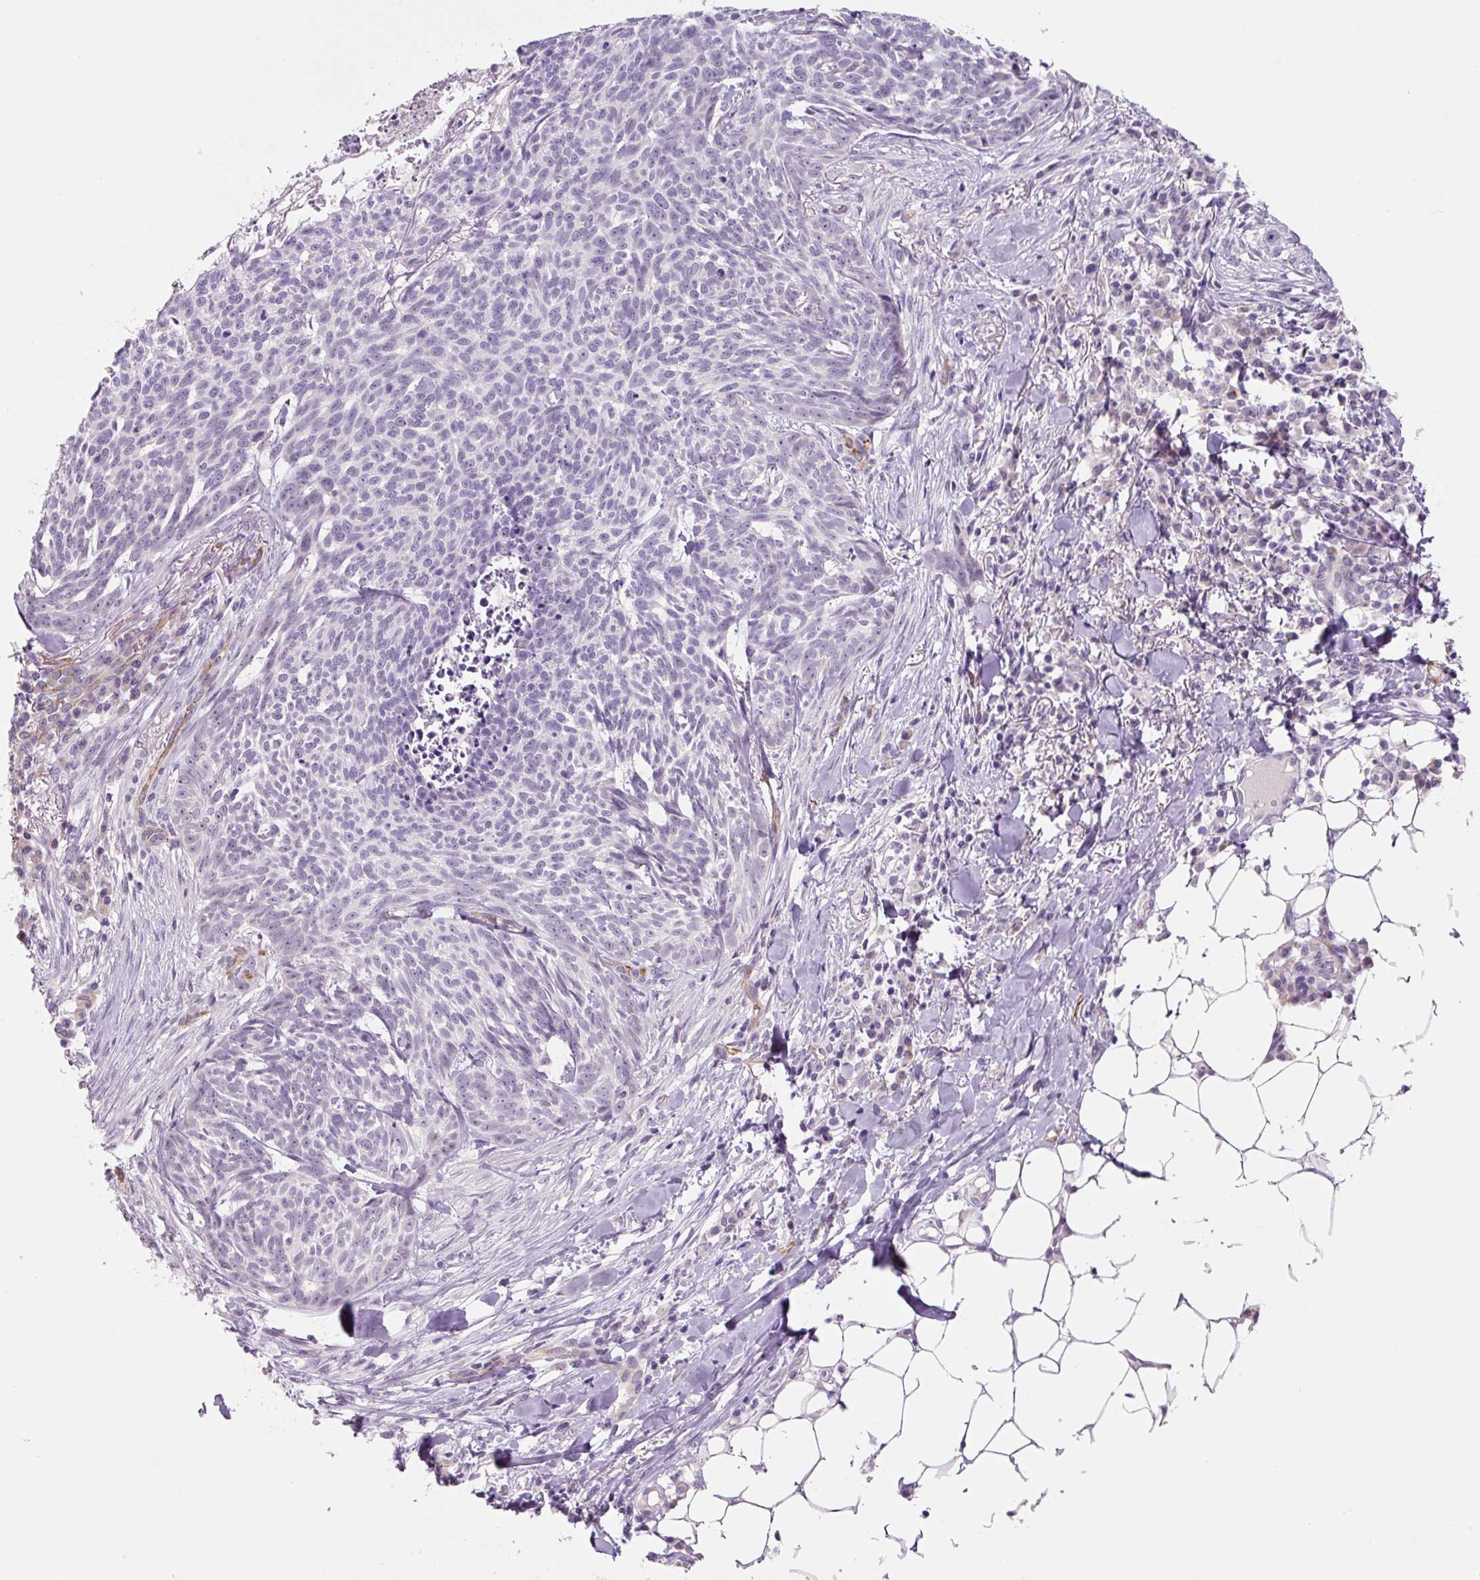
{"staining": {"intensity": "negative", "quantity": "none", "location": "none"}, "tissue": "skin cancer", "cell_type": "Tumor cells", "image_type": "cancer", "snomed": [{"axis": "morphology", "description": "Basal cell carcinoma"}, {"axis": "topography", "description": "Skin"}], "caption": "Immunohistochemistry histopathology image of neoplastic tissue: human skin basal cell carcinoma stained with DAB (3,3'-diaminobenzidine) shows no significant protein positivity in tumor cells.", "gene": "CCL25", "patient": {"sex": "female", "age": 93}}